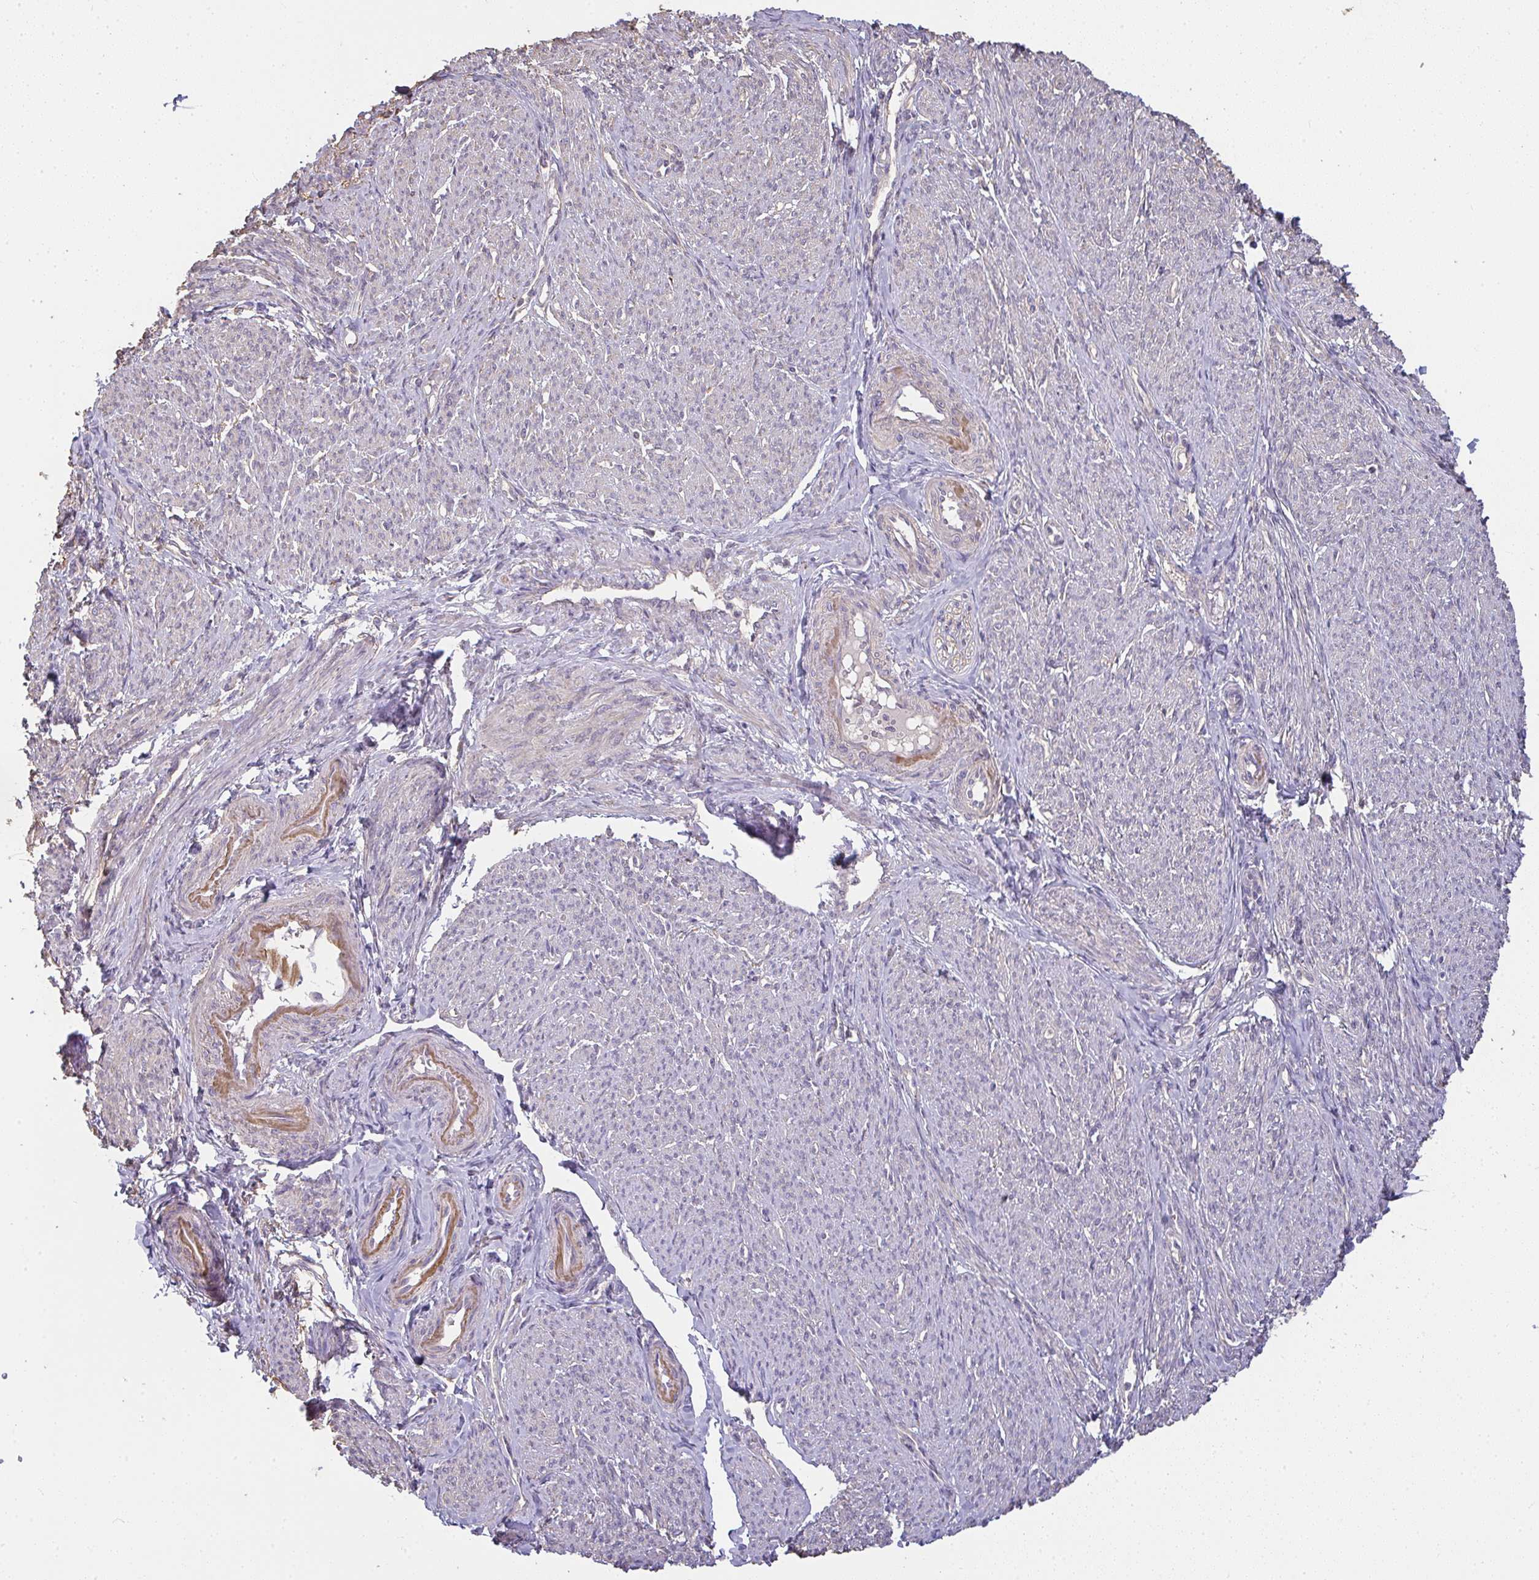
{"staining": {"intensity": "weak", "quantity": "<25%", "location": "cytoplasmic/membranous"}, "tissue": "smooth muscle", "cell_type": "Smooth muscle cells", "image_type": "normal", "snomed": [{"axis": "morphology", "description": "Normal tissue, NOS"}, {"axis": "topography", "description": "Smooth muscle"}], "caption": "Image shows no protein staining in smooth muscle cells of unremarkable smooth muscle. (DAB (3,3'-diaminobenzidine) immunohistochemistry (IHC), high magnification).", "gene": "BRINP3", "patient": {"sex": "female", "age": 65}}